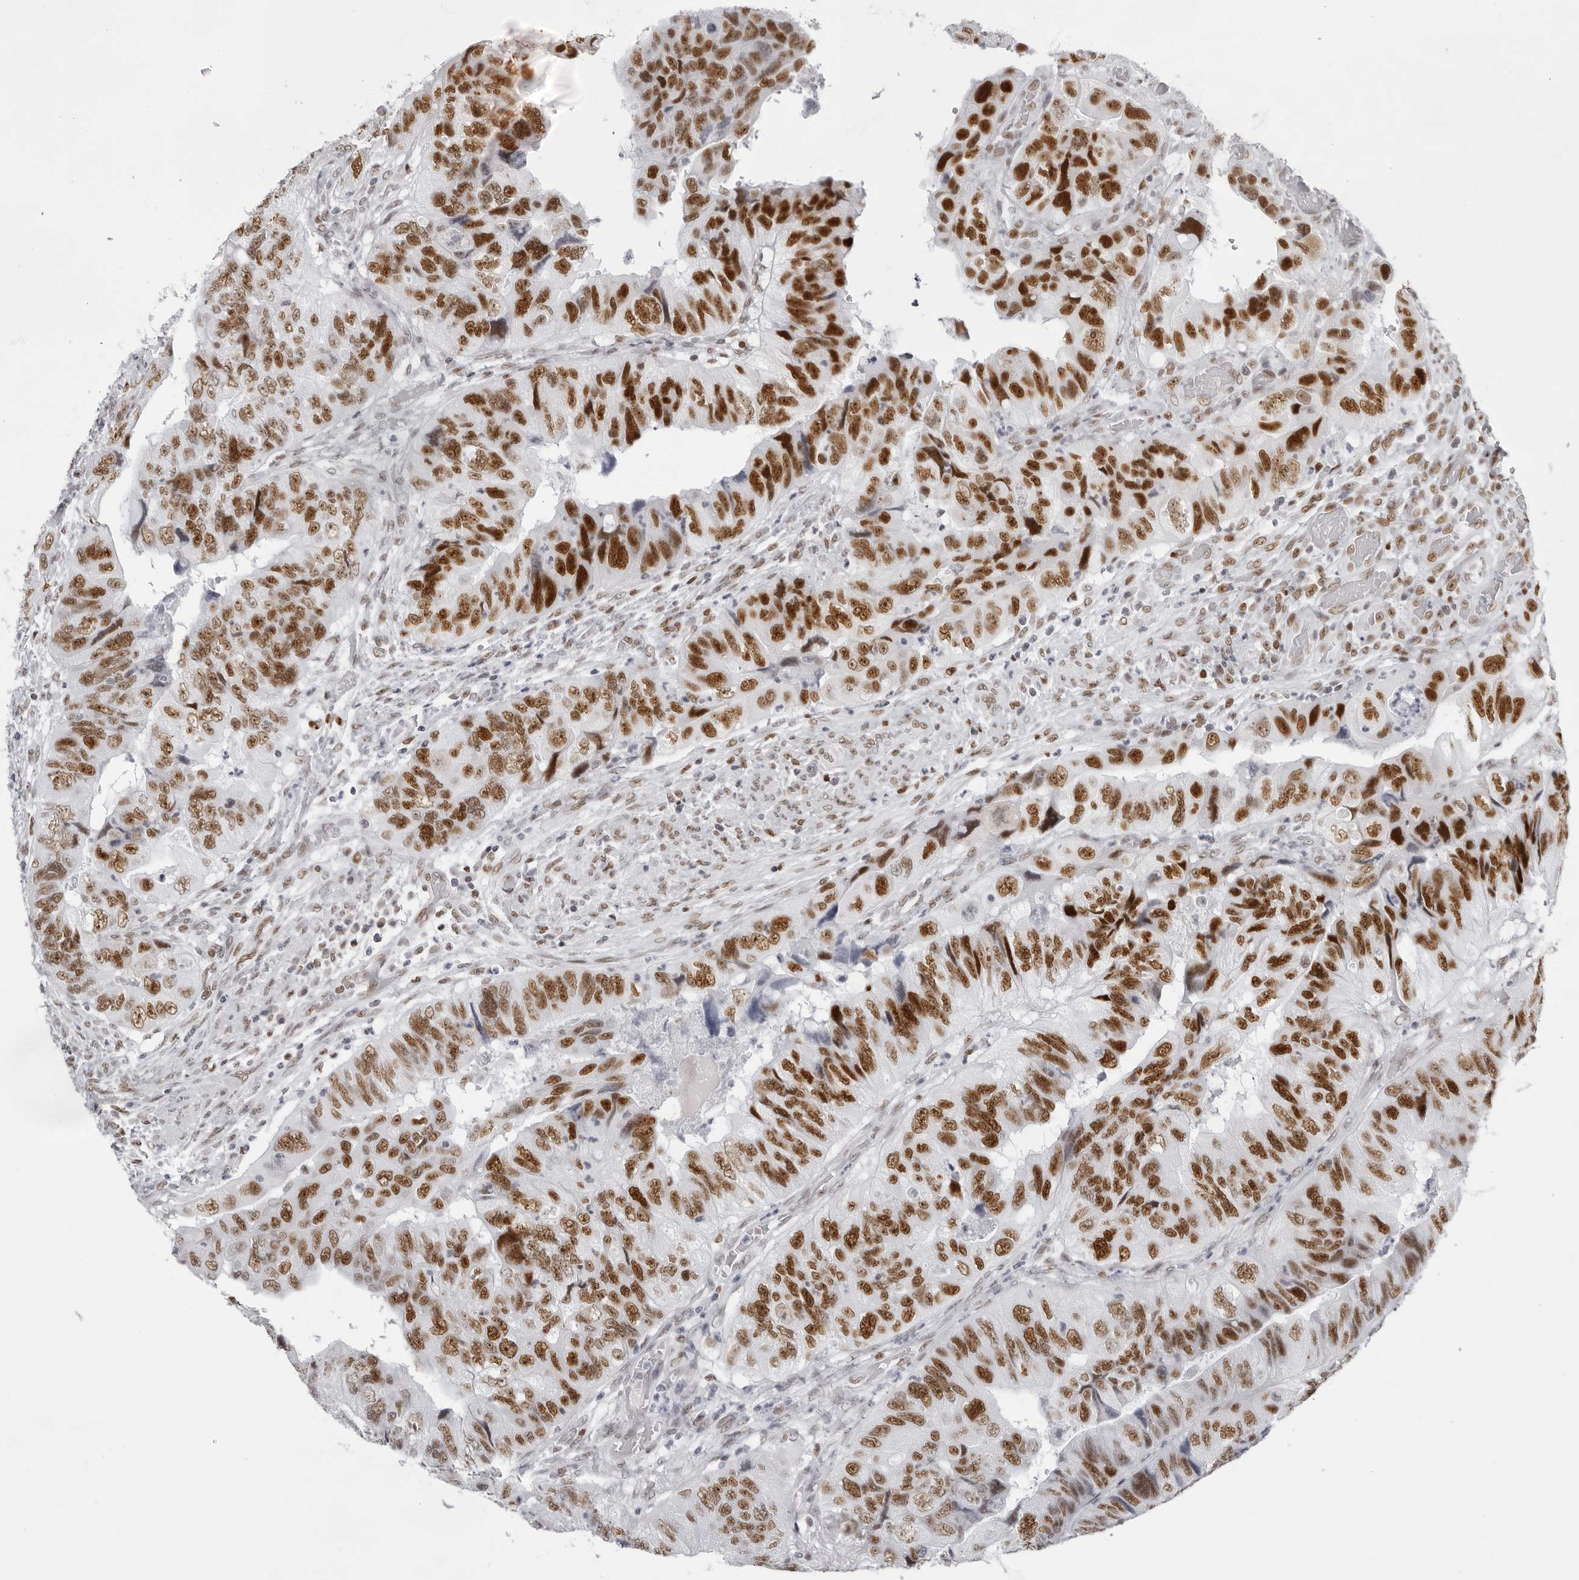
{"staining": {"intensity": "strong", "quantity": ">75%", "location": "nuclear"}, "tissue": "colorectal cancer", "cell_type": "Tumor cells", "image_type": "cancer", "snomed": [{"axis": "morphology", "description": "Adenocarcinoma, NOS"}, {"axis": "topography", "description": "Rectum"}], "caption": "Adenocarcinoma (colorectal) tissue displays strong nuclear positivity in approximately >75% of tumor cells, visualized by immunohistochemistry.", "gene": "IRF2BP2", "patient": {"sex": "male", "age": 63}}